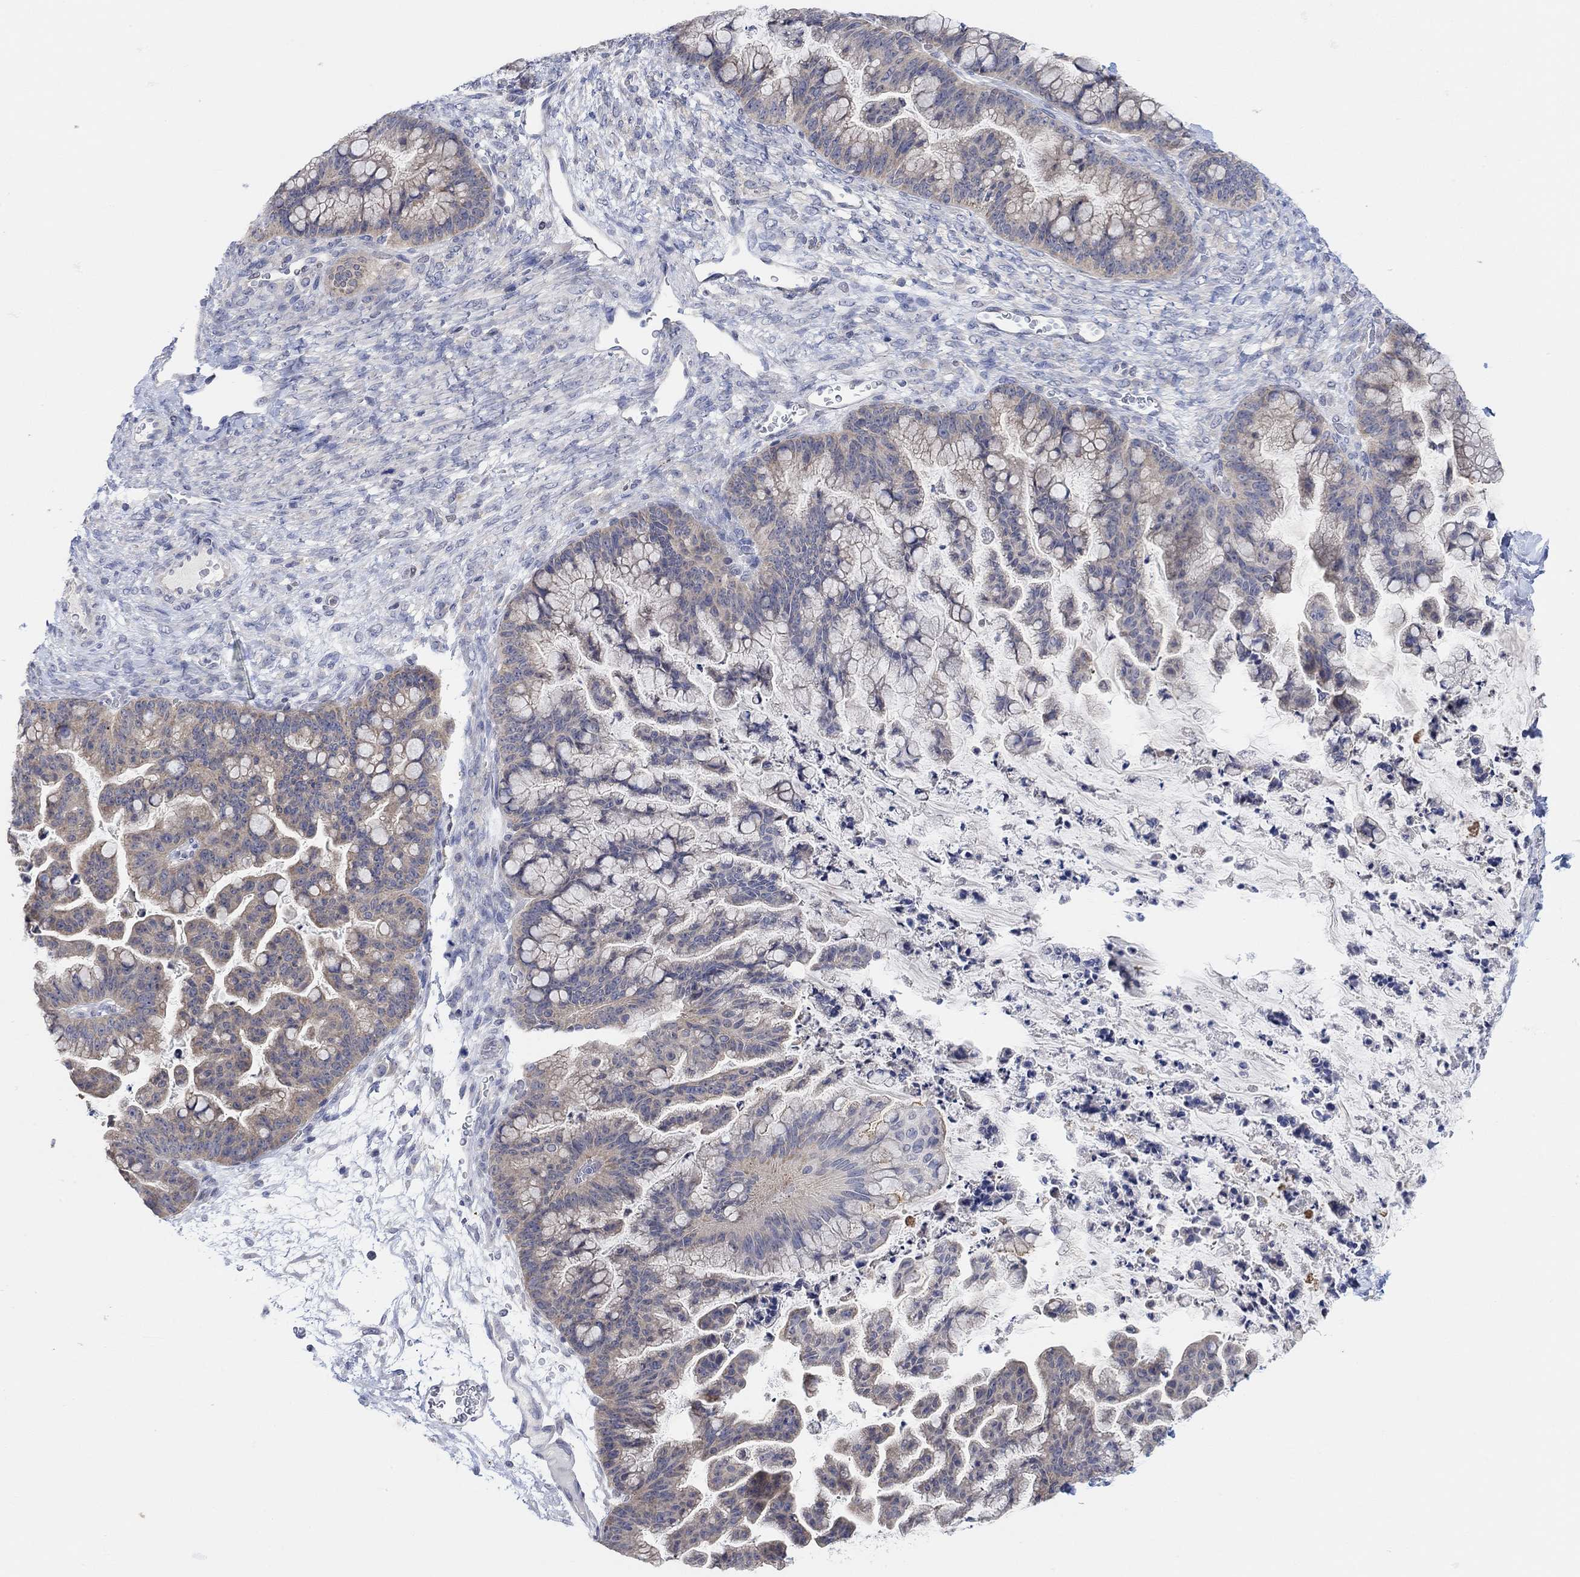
{"staining": {"intensity": "weak", "quantity": "<25%", "location": "cytoplasmic/membranous"}, "tissue": "ovarian cancer", "cell_type": "Tumor cells", "image_type": "cancer", "snomed": [{"axis": "morphology", "description": "Cystadenocarcinoma, mucinous, NOS"}, {"axis": "topography", "description": "Ovary"}], "caption": "This is an IHC image of human ovarian mucinous cystadenocarcinoma. There is no positivity in tumor cells.", "gene": "RIMS1", "patient": {"sex": "female", "age": 67}}